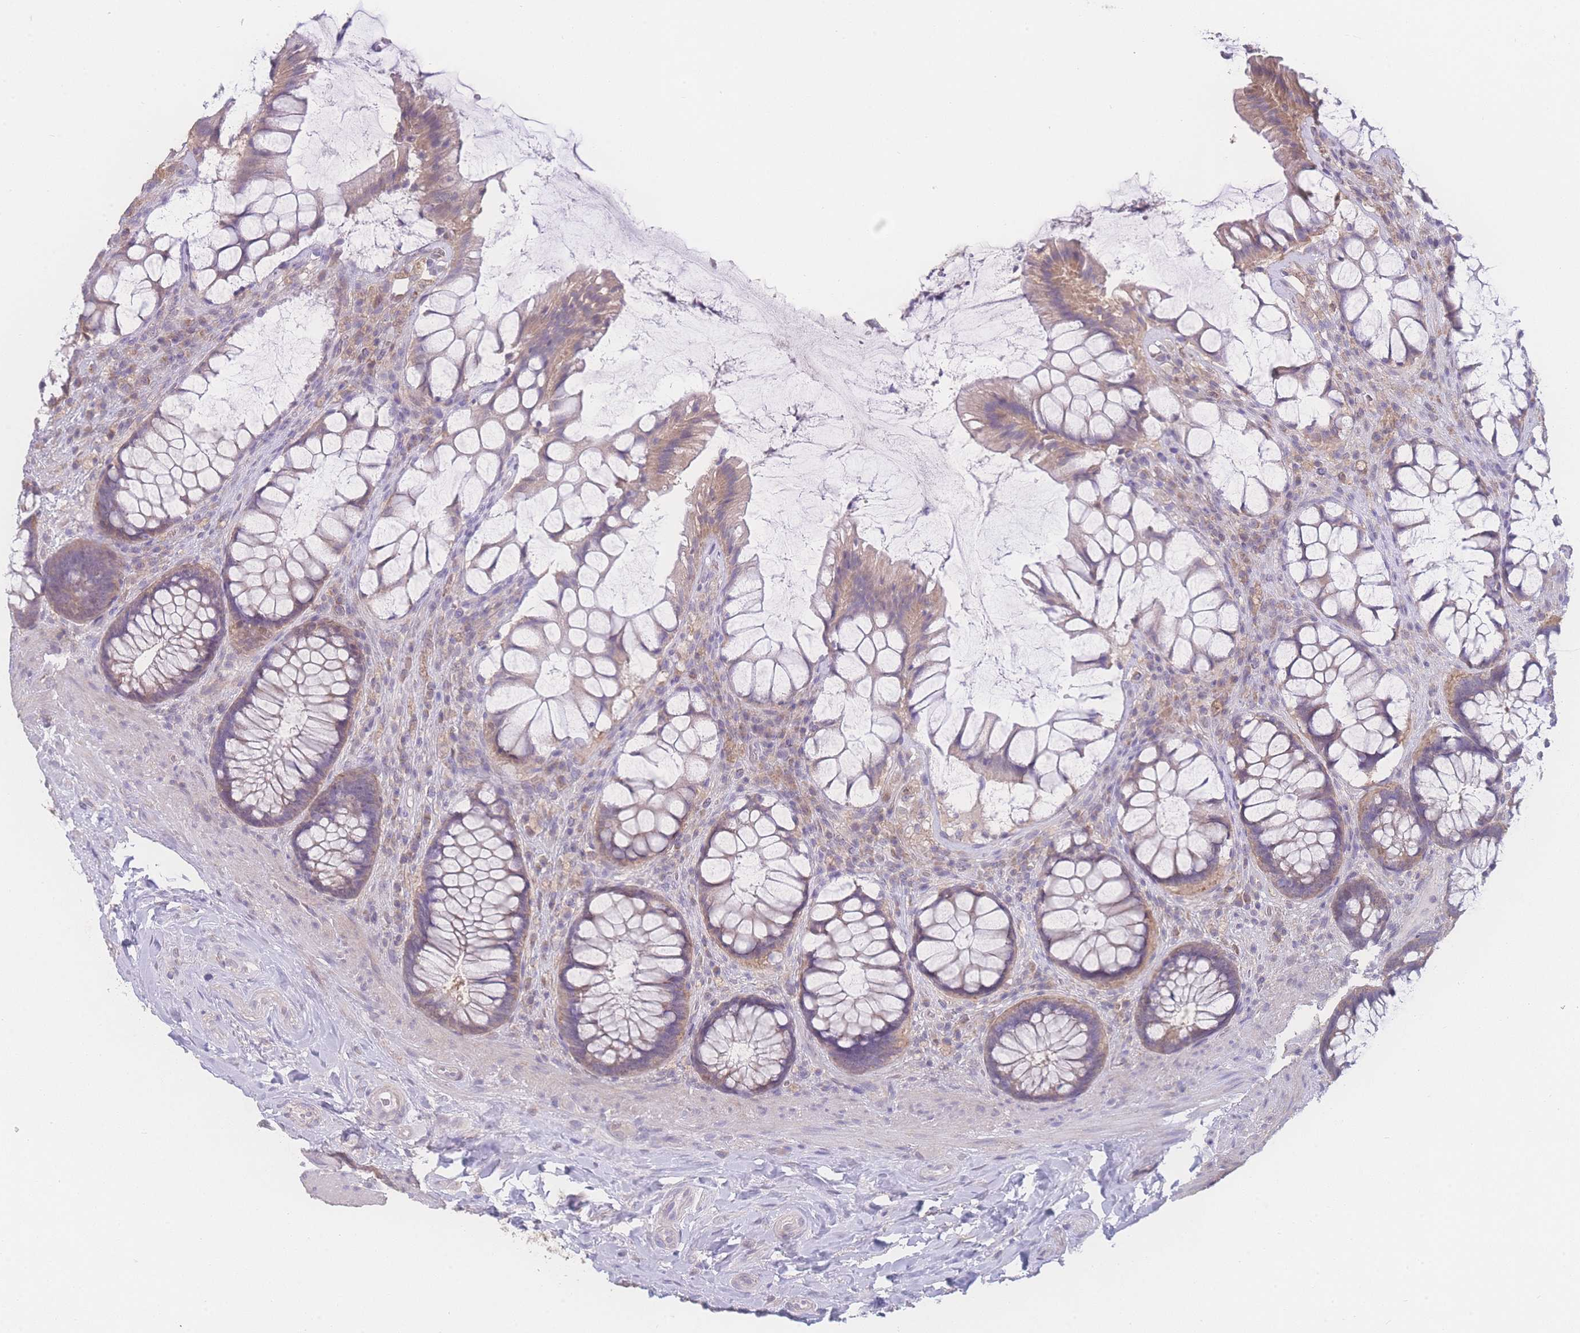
{"staining": {"intensity": "weak", "quantity": "25%-75%", "location": "cytoplasmic/membranous"}, "tissue": "rectum", "cell_type": "Glandular cells", "image_type": "normal", "snomed": [{"axis": "morphology", "description": "Normal tissue, NOS"}, {"axis": "topography", "description": "Rectum"}], "caption": "This is a micrograph of immunohistochemistry staining of benign rectum, which shows weak staining in the cytoplasmic/membranous of glandular cells.", "gene": "GIPR", "patient": {"sex": "female", "age": 58}}